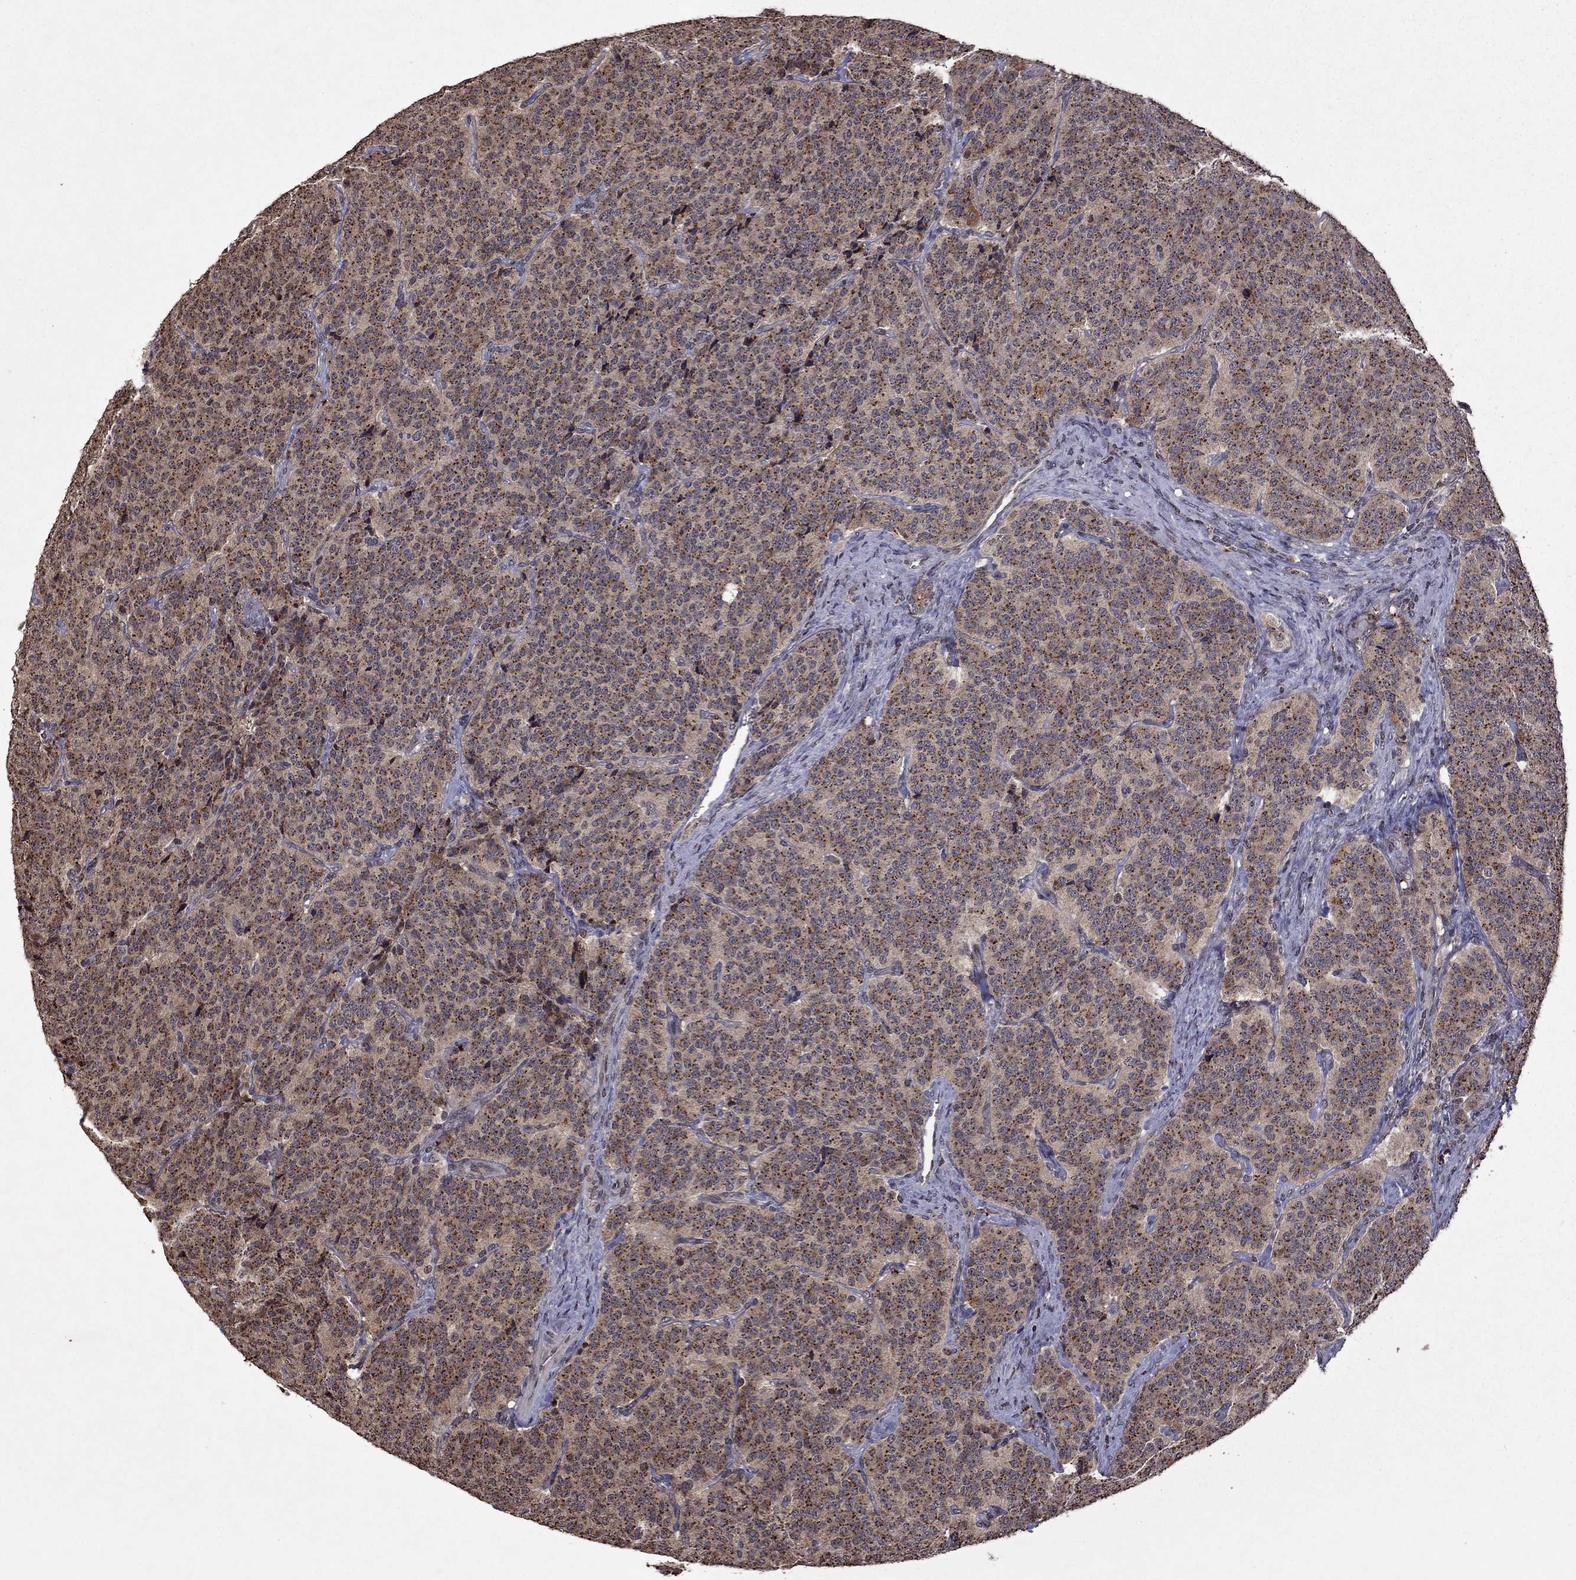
{"staining": {"intensity": "moderate", "quantity": ">75%", "location": "cytoplasmic/membranous"}, "tissue": "carcinoid", "cell_type": "Tumor cells", "image_type": "cancer", "snomed": [{"axis": "morphology", "description": "Carcinoid, malignant, NOS"}, {"axis": "topography", "description": "Small intestine"}], "caption": "The histopathology image shows staining of malignant carcinoid, revealing moderate cytoplasmic/membranous protein staining (brown color) within tumor cells.", "gene": "NLGN1", "patient": {"sex": "female", "age": 58}}